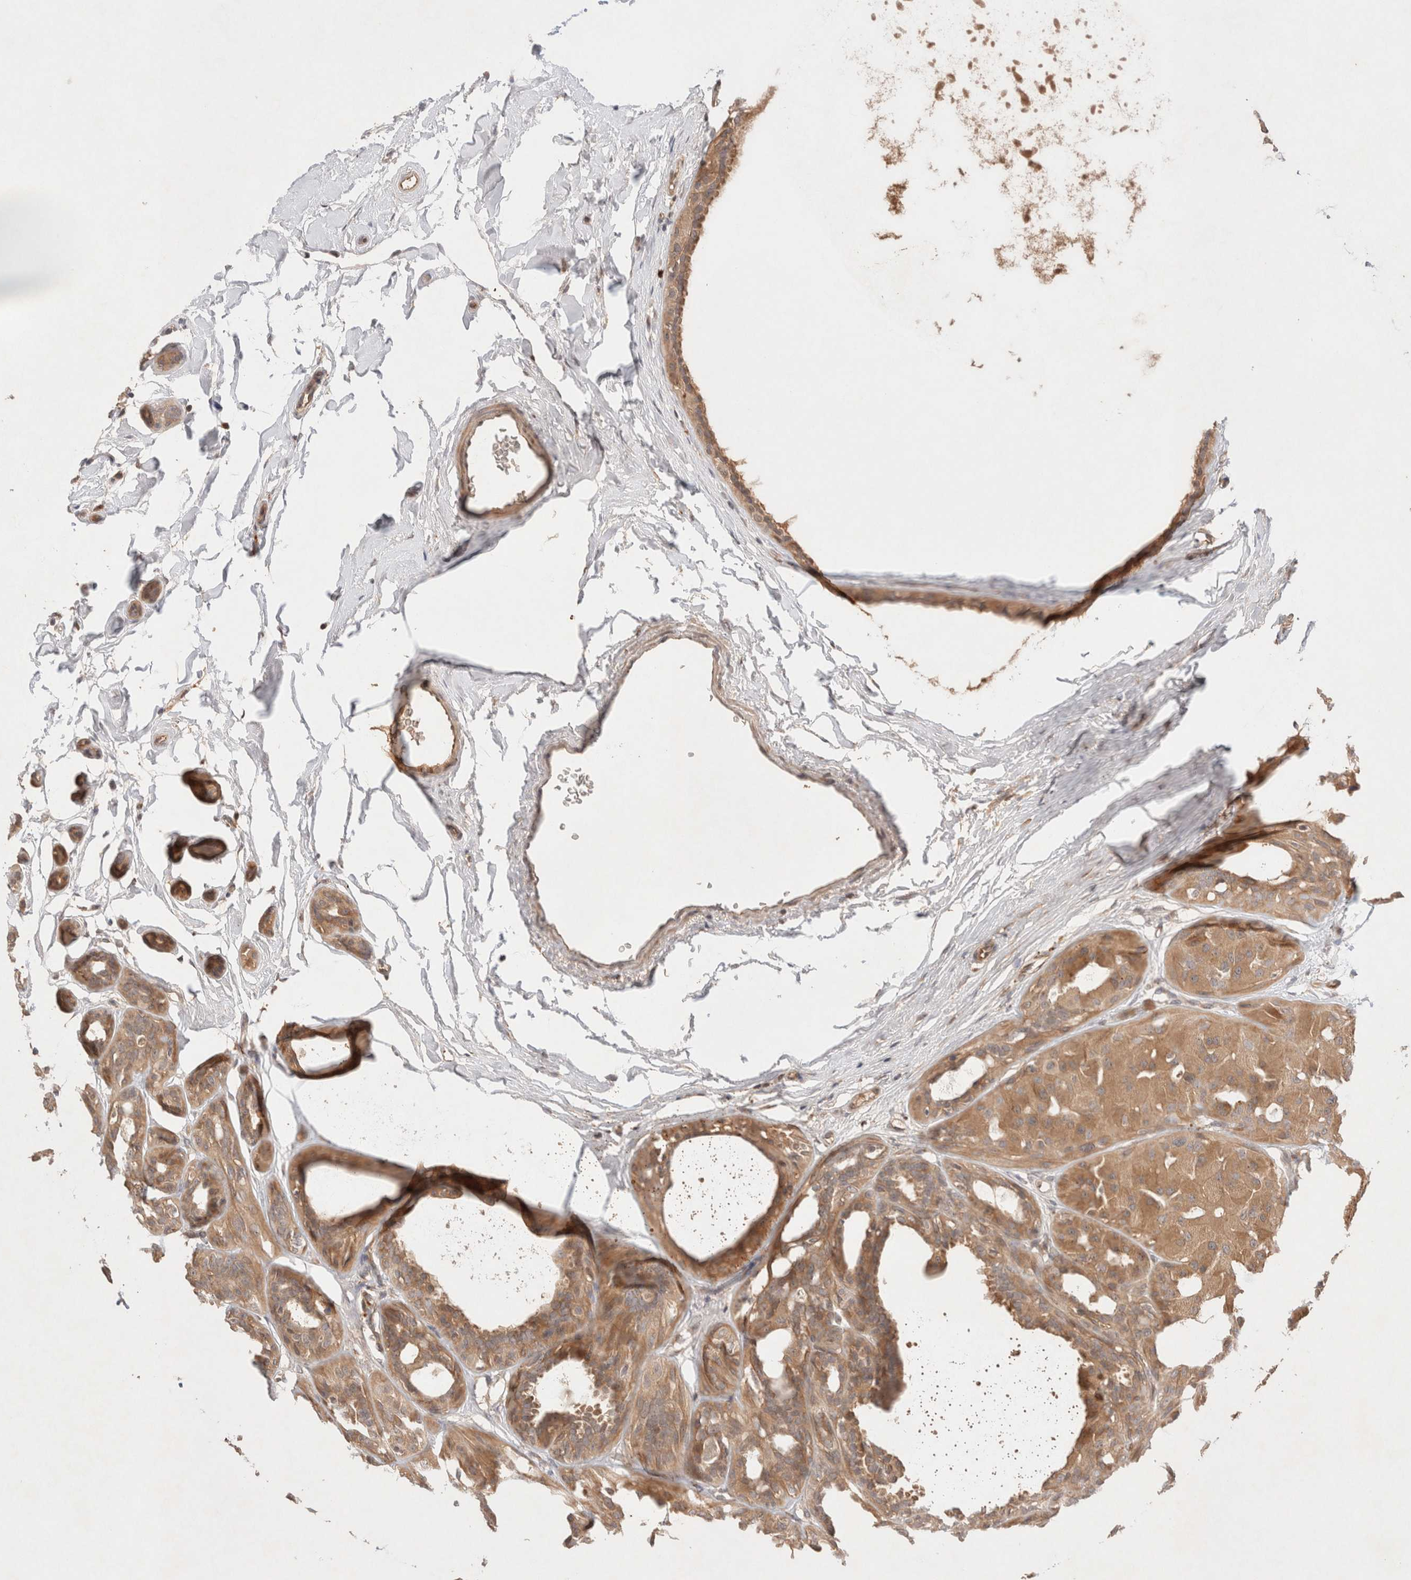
{"staining": {"intensity": "moderate", "quantity": ">75%", "location": "cytoplasmic/membranous"}, "tissue": "breast cancer", "cell_type": "Tumor cells", "image_type": "cancer", "snomed": [{"axis": "morphology", "description": "Duct carcinoma"}, {"axis": "topography", "description": "Breast"}], "caption": "Protein analysis of invasive ductal carcinoma (breast) tissue demonstrates moderate cytoplasmic/membranous positivity in about >75% of tumor cells. Nuclei are stained in blue.", "gene": "KLHL20", "patient": {"sex": "female", "age": 55}}